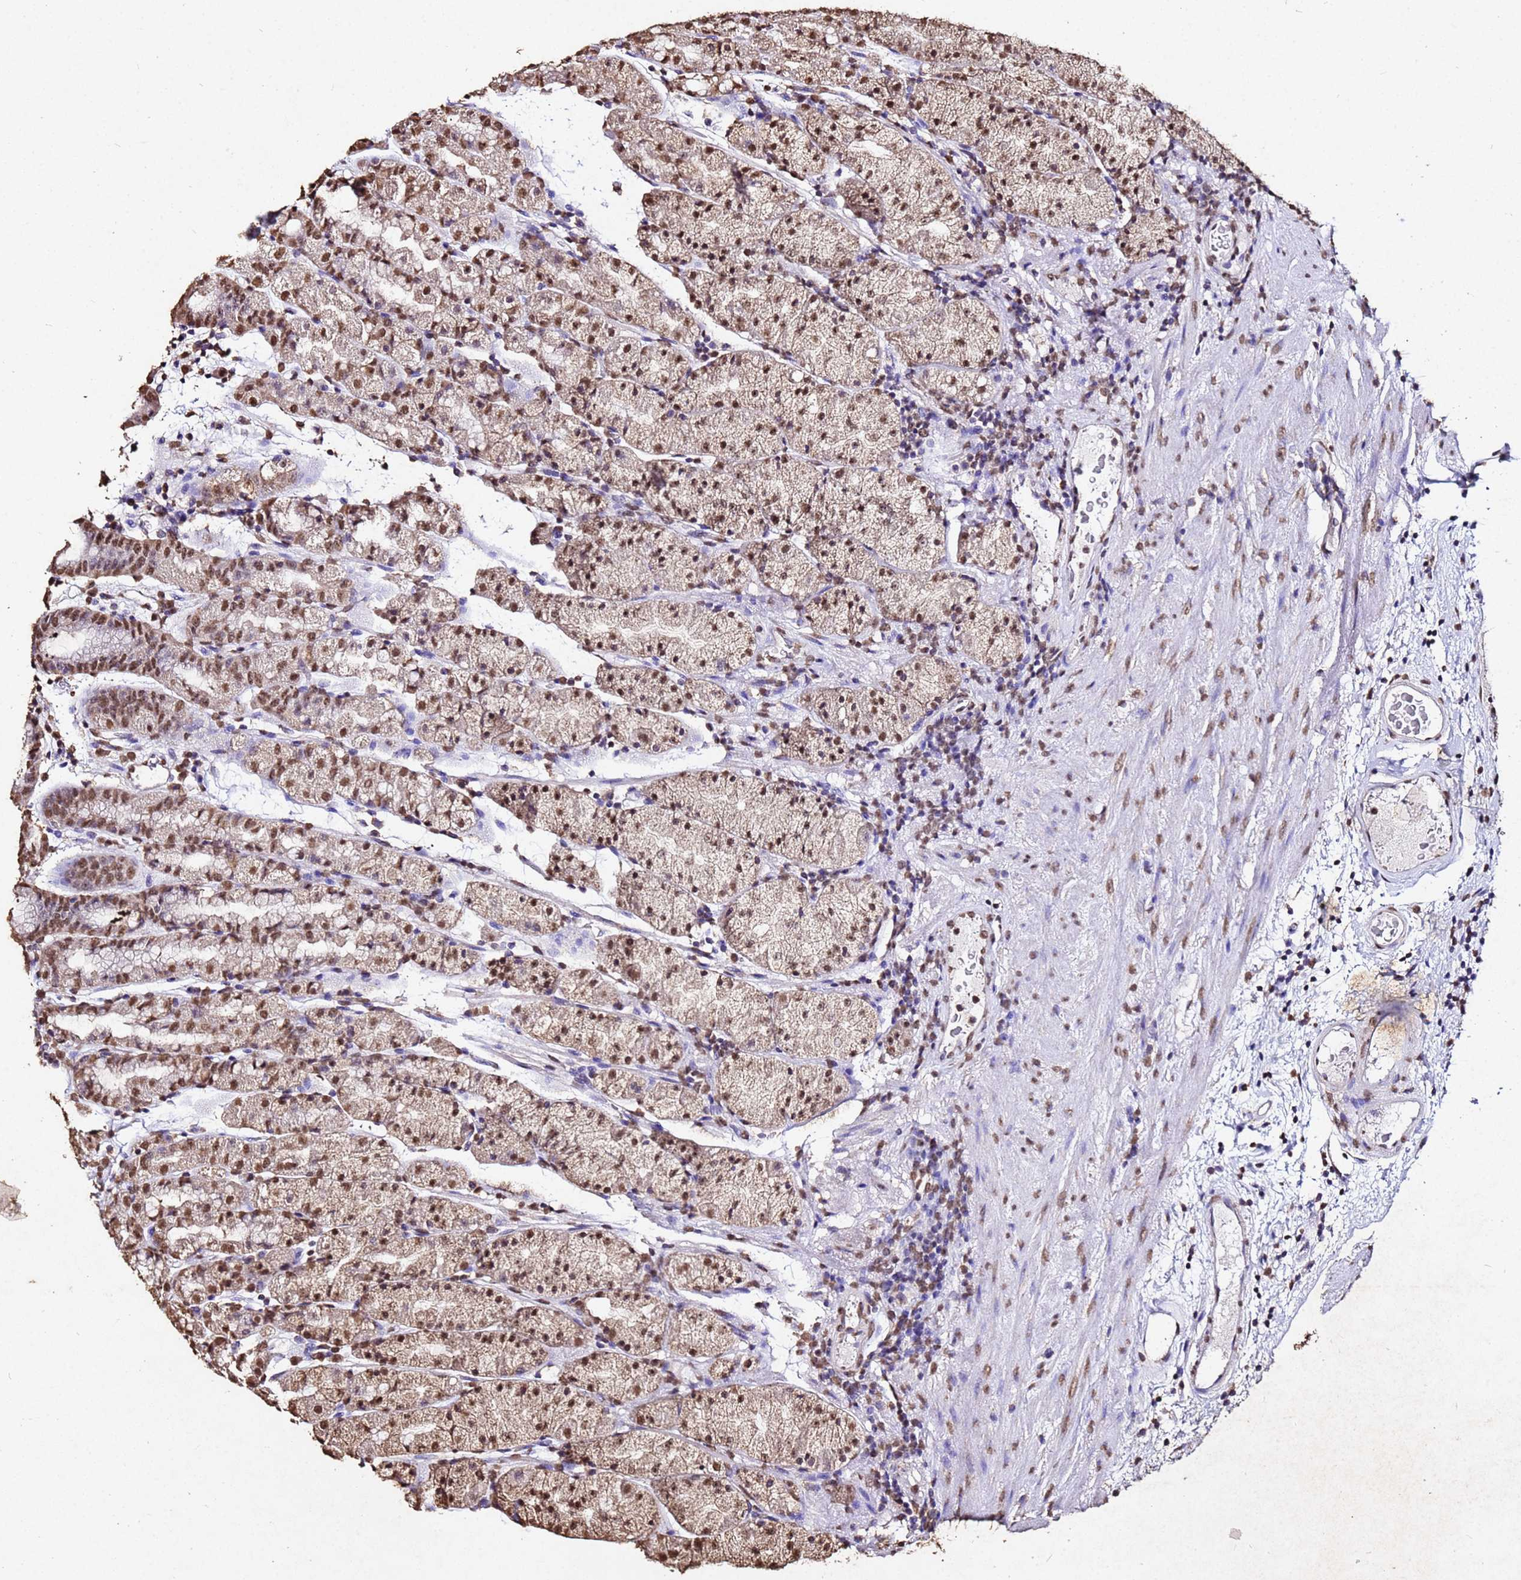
{"staining": {"intensity": "moderate", "quantity": ">75%", "location": "nuclear"}, "tissue": "stomach", "cell_type": "Glandular cells", "image_type": "normal", "snomed": [{"axis": "morphology", "description": "Normal tissue, NOS"}, {"axis": "topography", "description": "Stomach, upper"}, {"axis": "topography", "description": "Stomach, lower"}, {"axis": "topography", "description": "Small intestine"}], "caption": "Immunohistochemistry (DAB) staining of benign human stomach shows moderate nuclear protein staining in approximately >75% of glandular cells.", "gene": "MYOCD", "patient": {"sex": "male", "age": 68}}